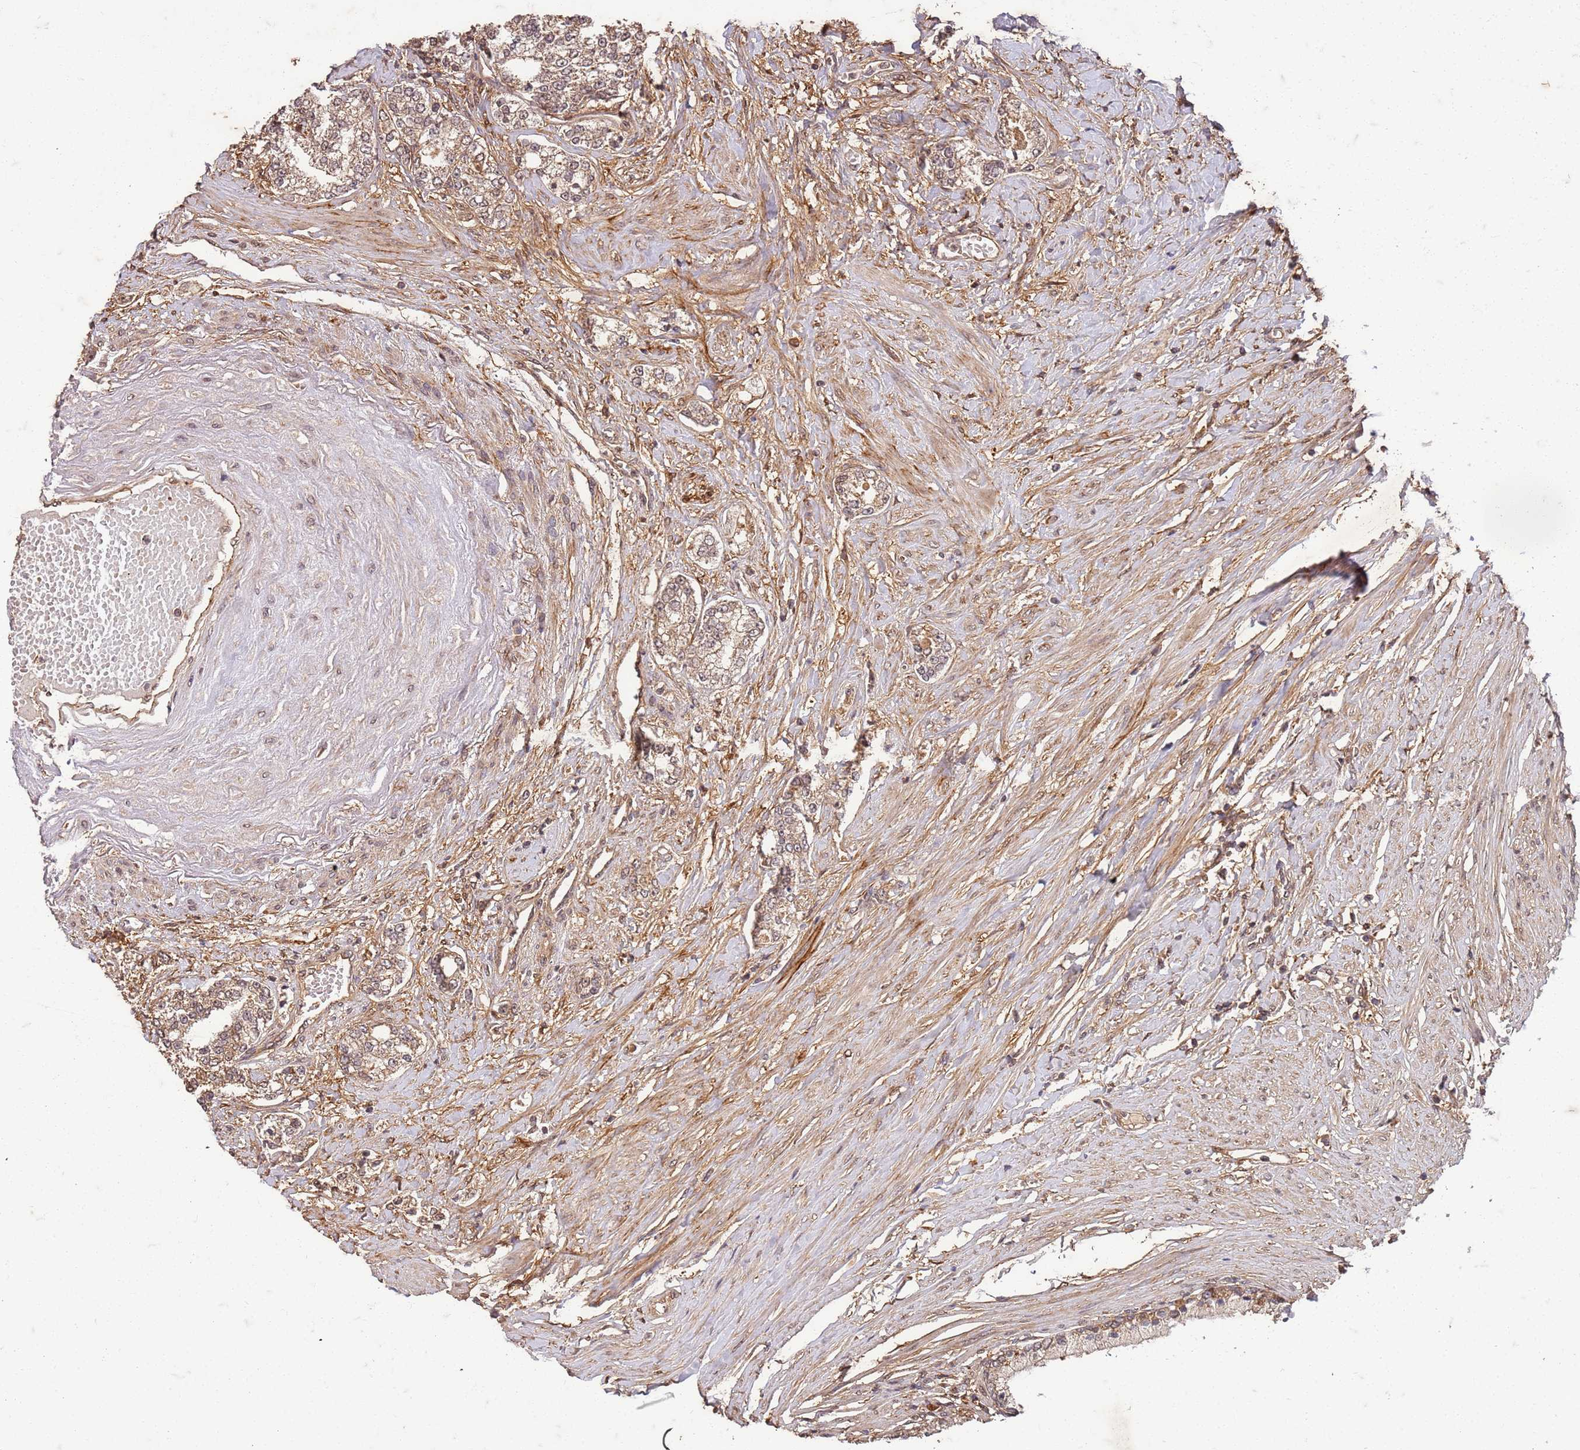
{"staining": {"intensity": "moderate", "quantity": ">75%", "location": "cytoplasmic/membranous"}, "tissue": "prostate cancer", "cell_type": "Tumor cells", "image_type": "cancer", "snomed": [{"axis": "morphology", "description": "Adenocarcinoma, High grade"}, {"axis": "topography", "description": "Prostate"}], "caption": "A brown stain shows moderate cytoplasmic/membranous expression of a protein in human prostate high-grade adenocarcinoma tumor cells.", "gene": "UBE3A", "patient": {"sex": "male", "age": 64}}